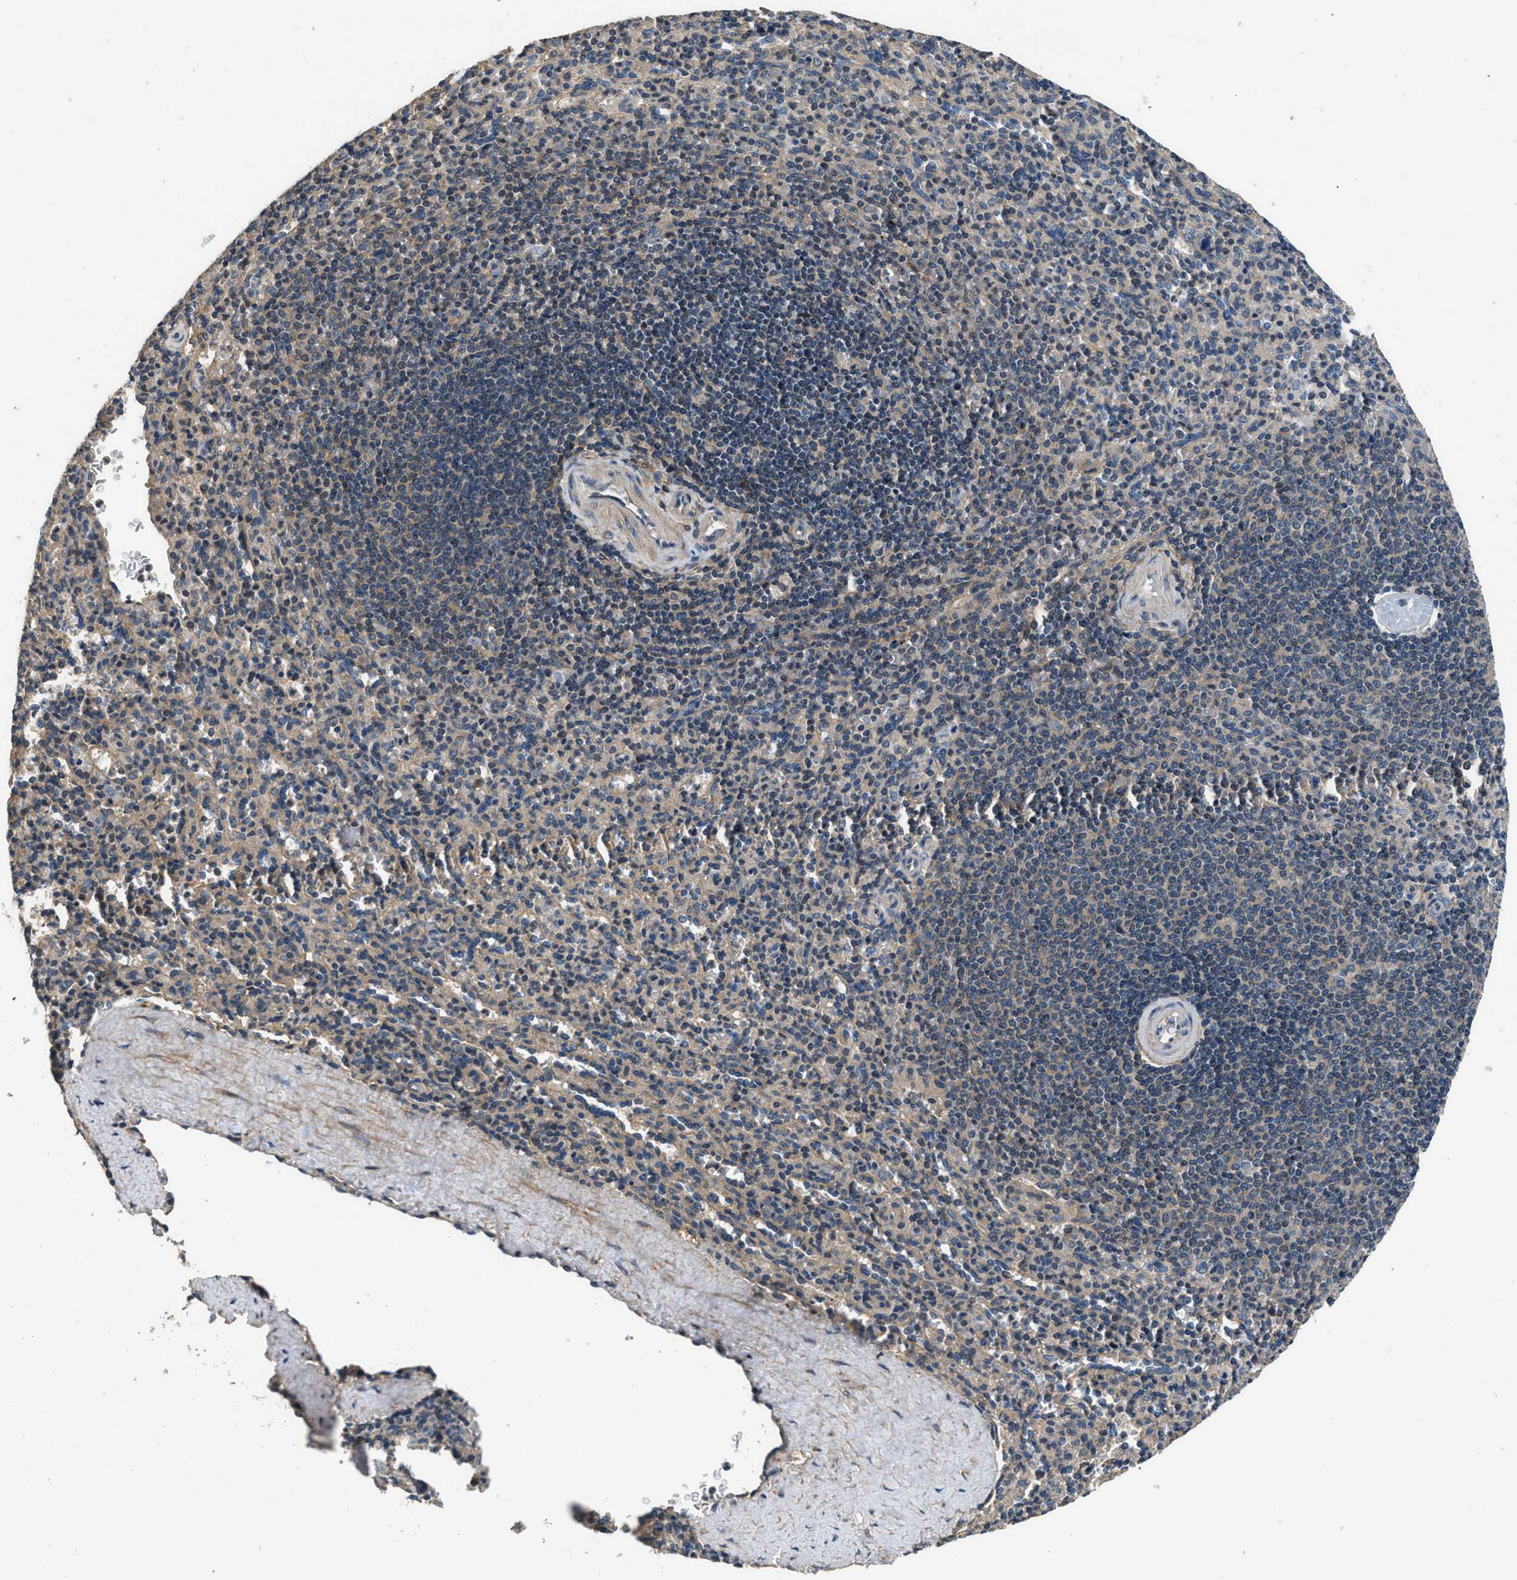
{"staining": {"intensity": "moderate", "quantity": "<25%", "location": "cytoplasmic/membranous"}, "tissue": "spleen", "cell_type": "Cells in red pulp", "image_type": "normal", "snomed": [{"axis": "morphology", "description": "Normal tissue, NOS"}, {"axis": "topography", "description": "Spleen"}], "caption": "The immunohistochemical stain highlights moderate cytoplasmic/membranous expression in cells in red pulp of benign spleen.", "gene": "SSH2", "patient": {"sex": "male", "age": 36}}